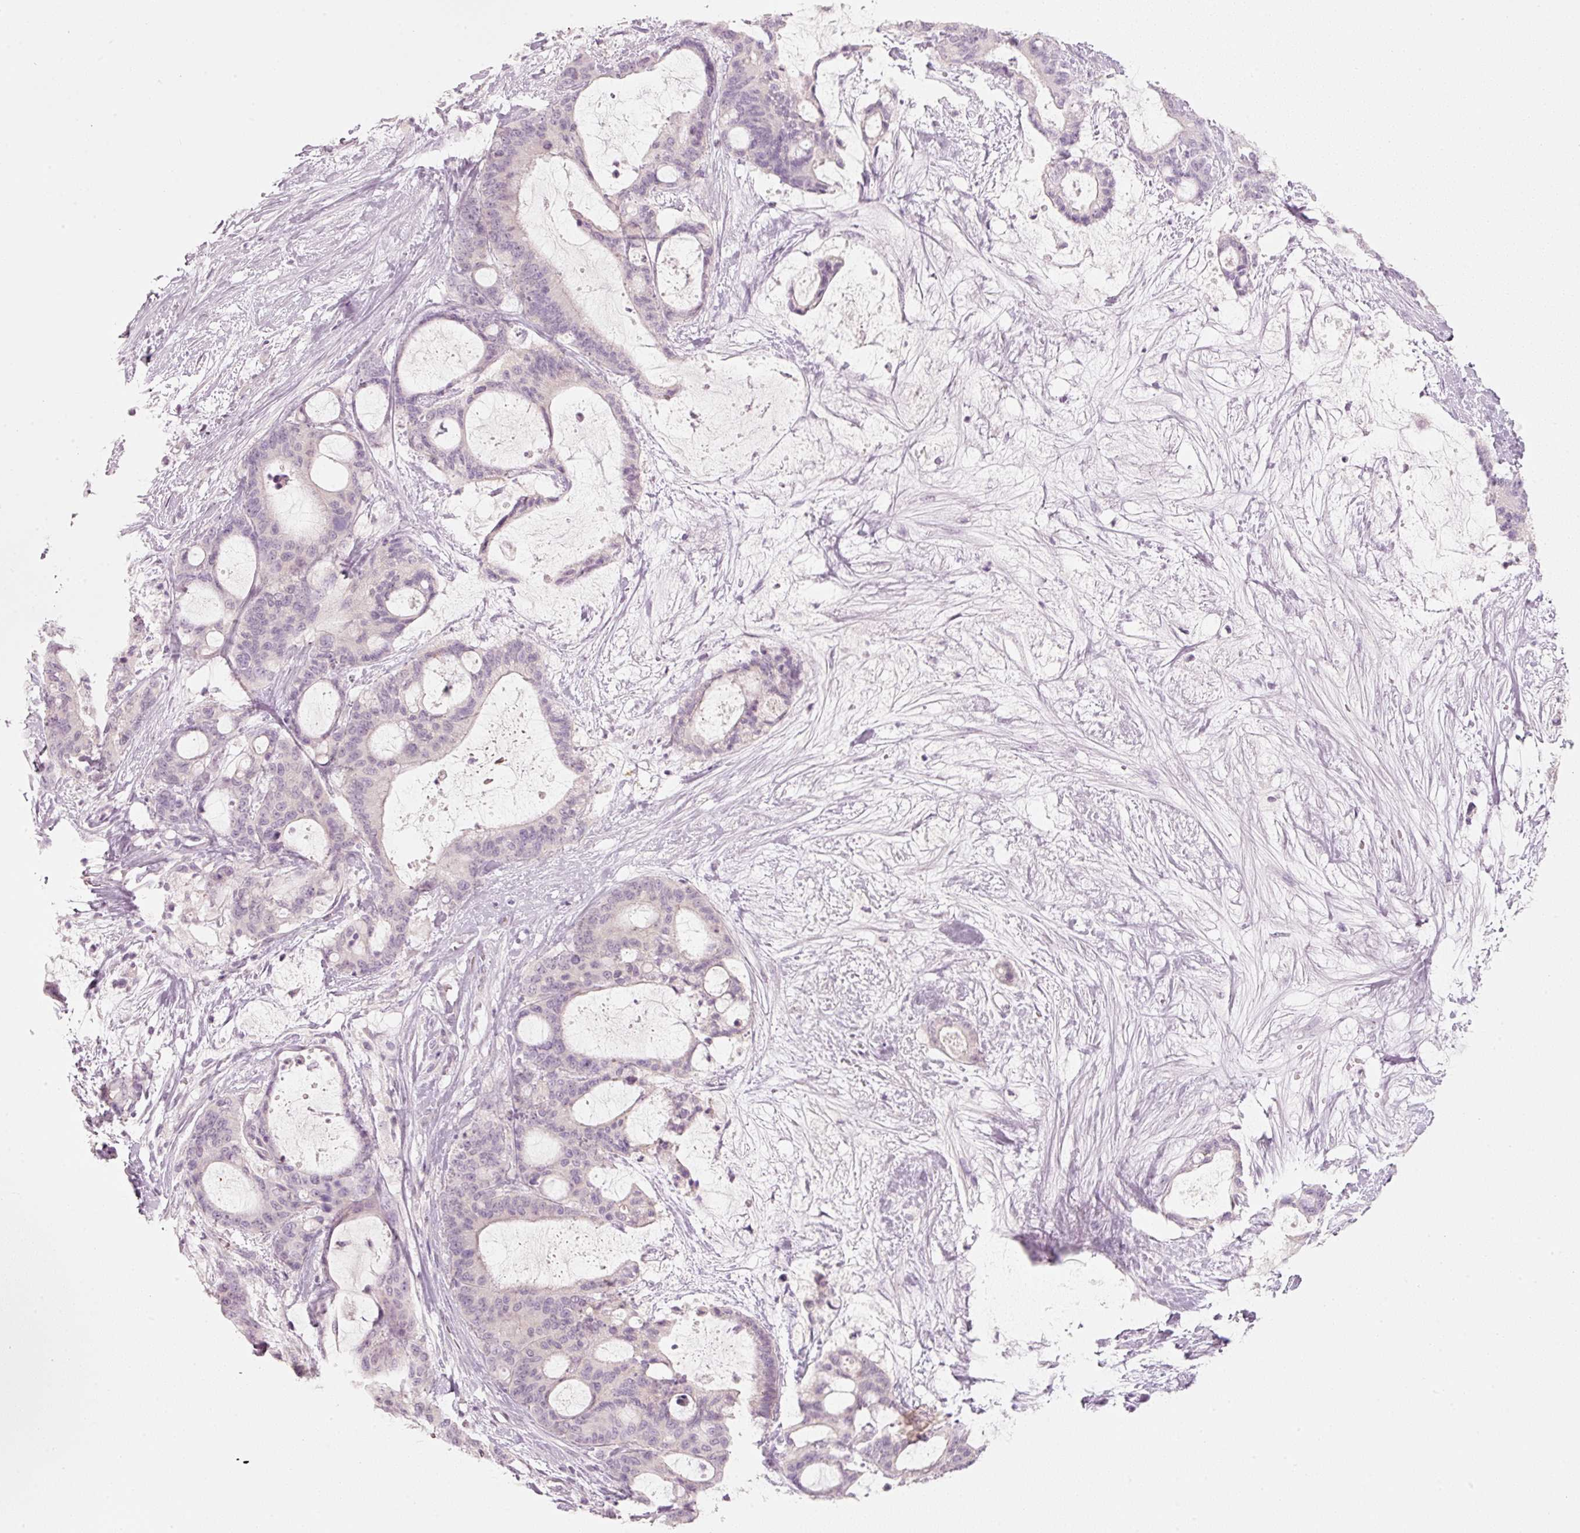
{"staining": {"intensity": "negative", "quantity": "none", "location": "none"}, "tissue": "liver cancer", "cell_type": "Tumor cells", "image_type": "cancer", "snomed": [{"axis": "morphology", "description": "Normal tissue, NOS"}, {"axis": "morphology", "description": "Cholangiocarcinoma"}, {"axis": "topography", "description": "Liver"}, {"axis": "topography", "description": "Peripheral nerve tissue"}], "caption": "There is no significant expression in tumor cells of liver cancer.", "gene": "STEAP1", "patient": {"sex": "female", "age": 73}}